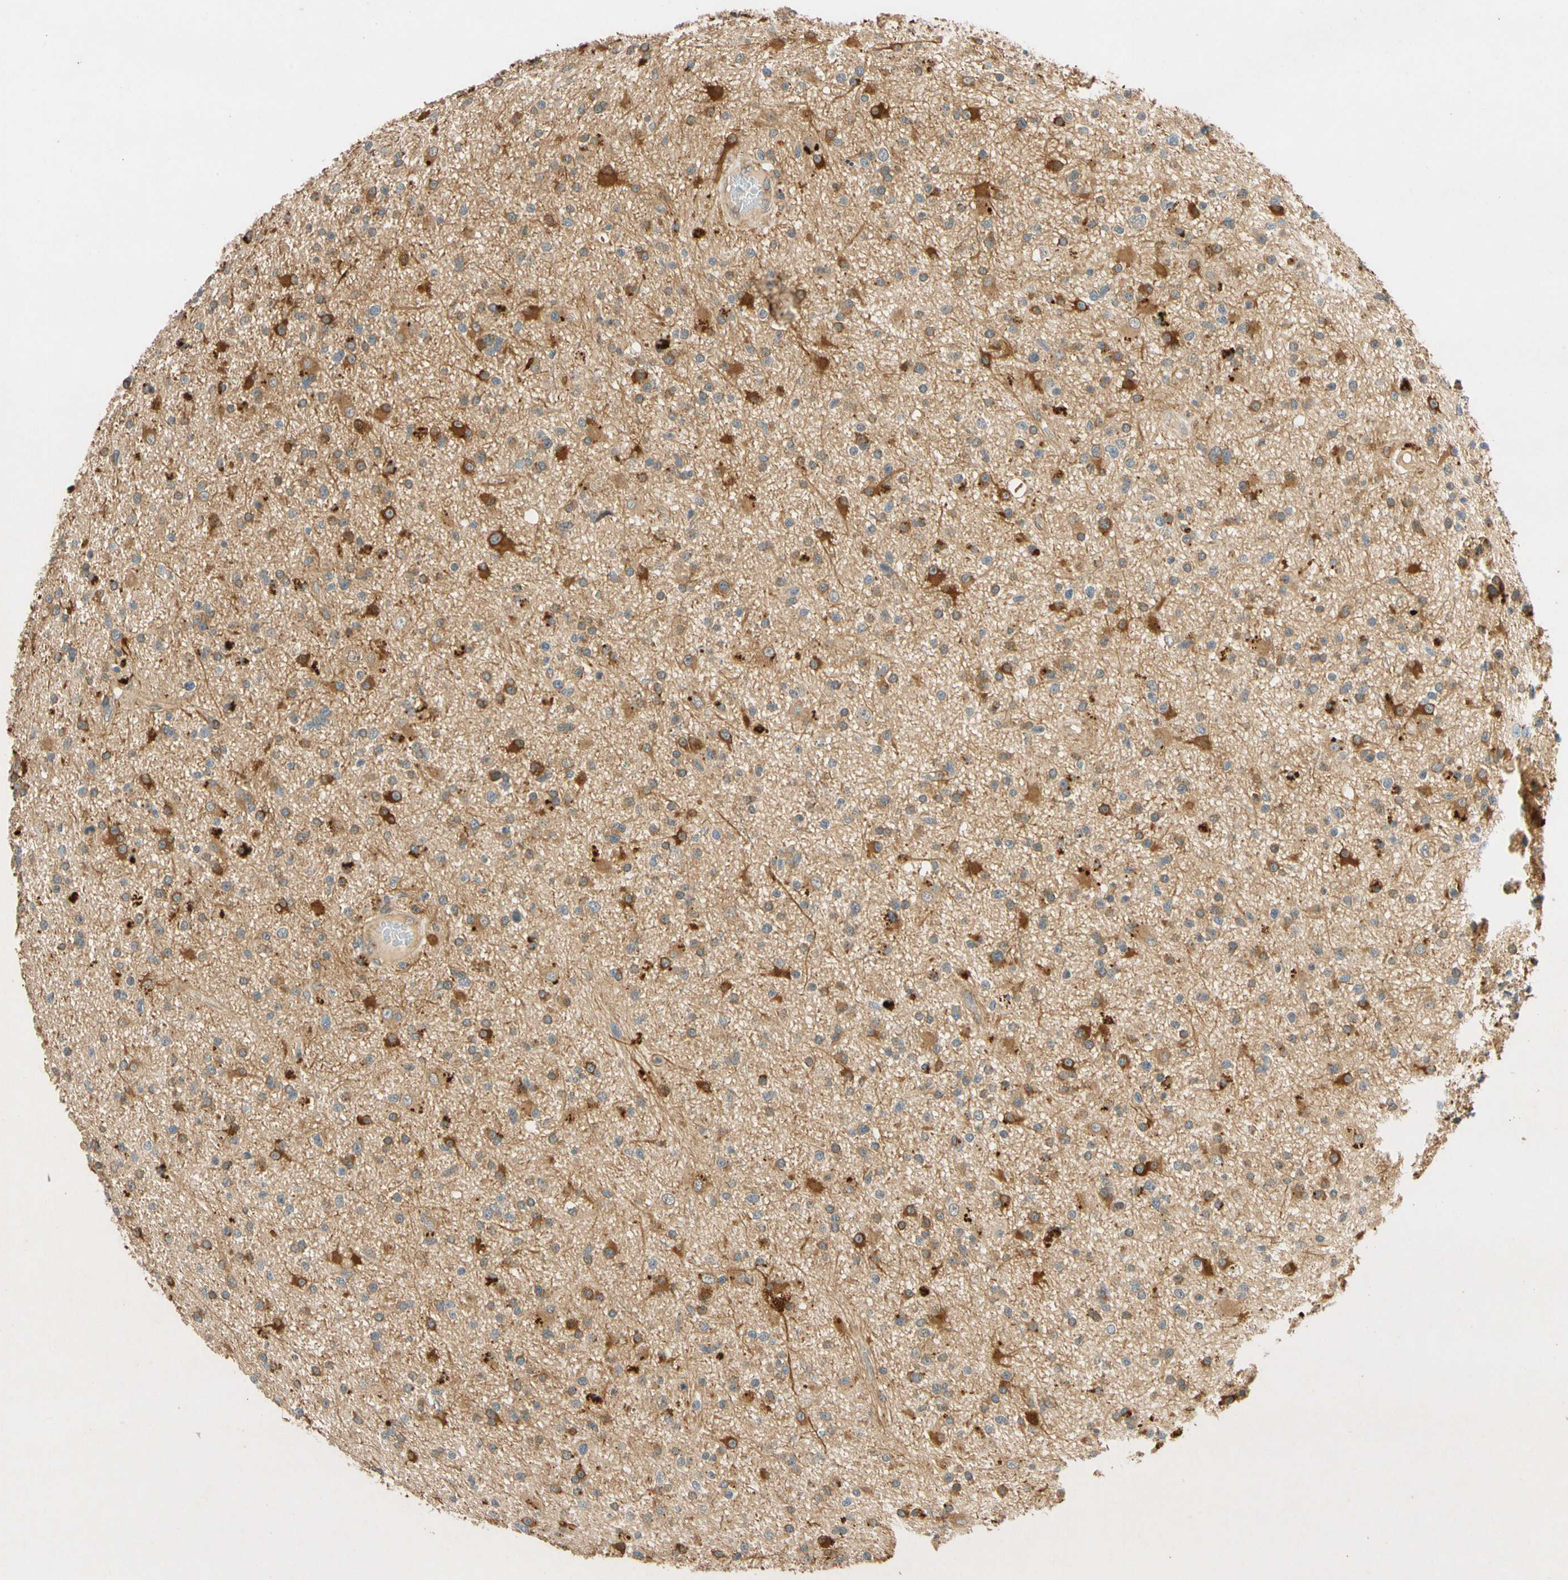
{"staining": {"intensity": "weak", "quantity": ">75%", "location": "cytoplasmic/membranous"}, "tissue": "glioma", "cell_type": "Tumor cells", "image_type": "cancer", "snomed": [{"axis": "morphology", "description": "Glioma, malignant, High grade"}, {"axis": "topography", "description": "Brain"}], "caption": "High-grade glioma (malignant) stained with a brown dye displays weak cytoplasmic/membranous positive positivity in approximately >75% of tumor cells.", "gene": "GATD1", "patient": {"sex": "male", "age": 33}}